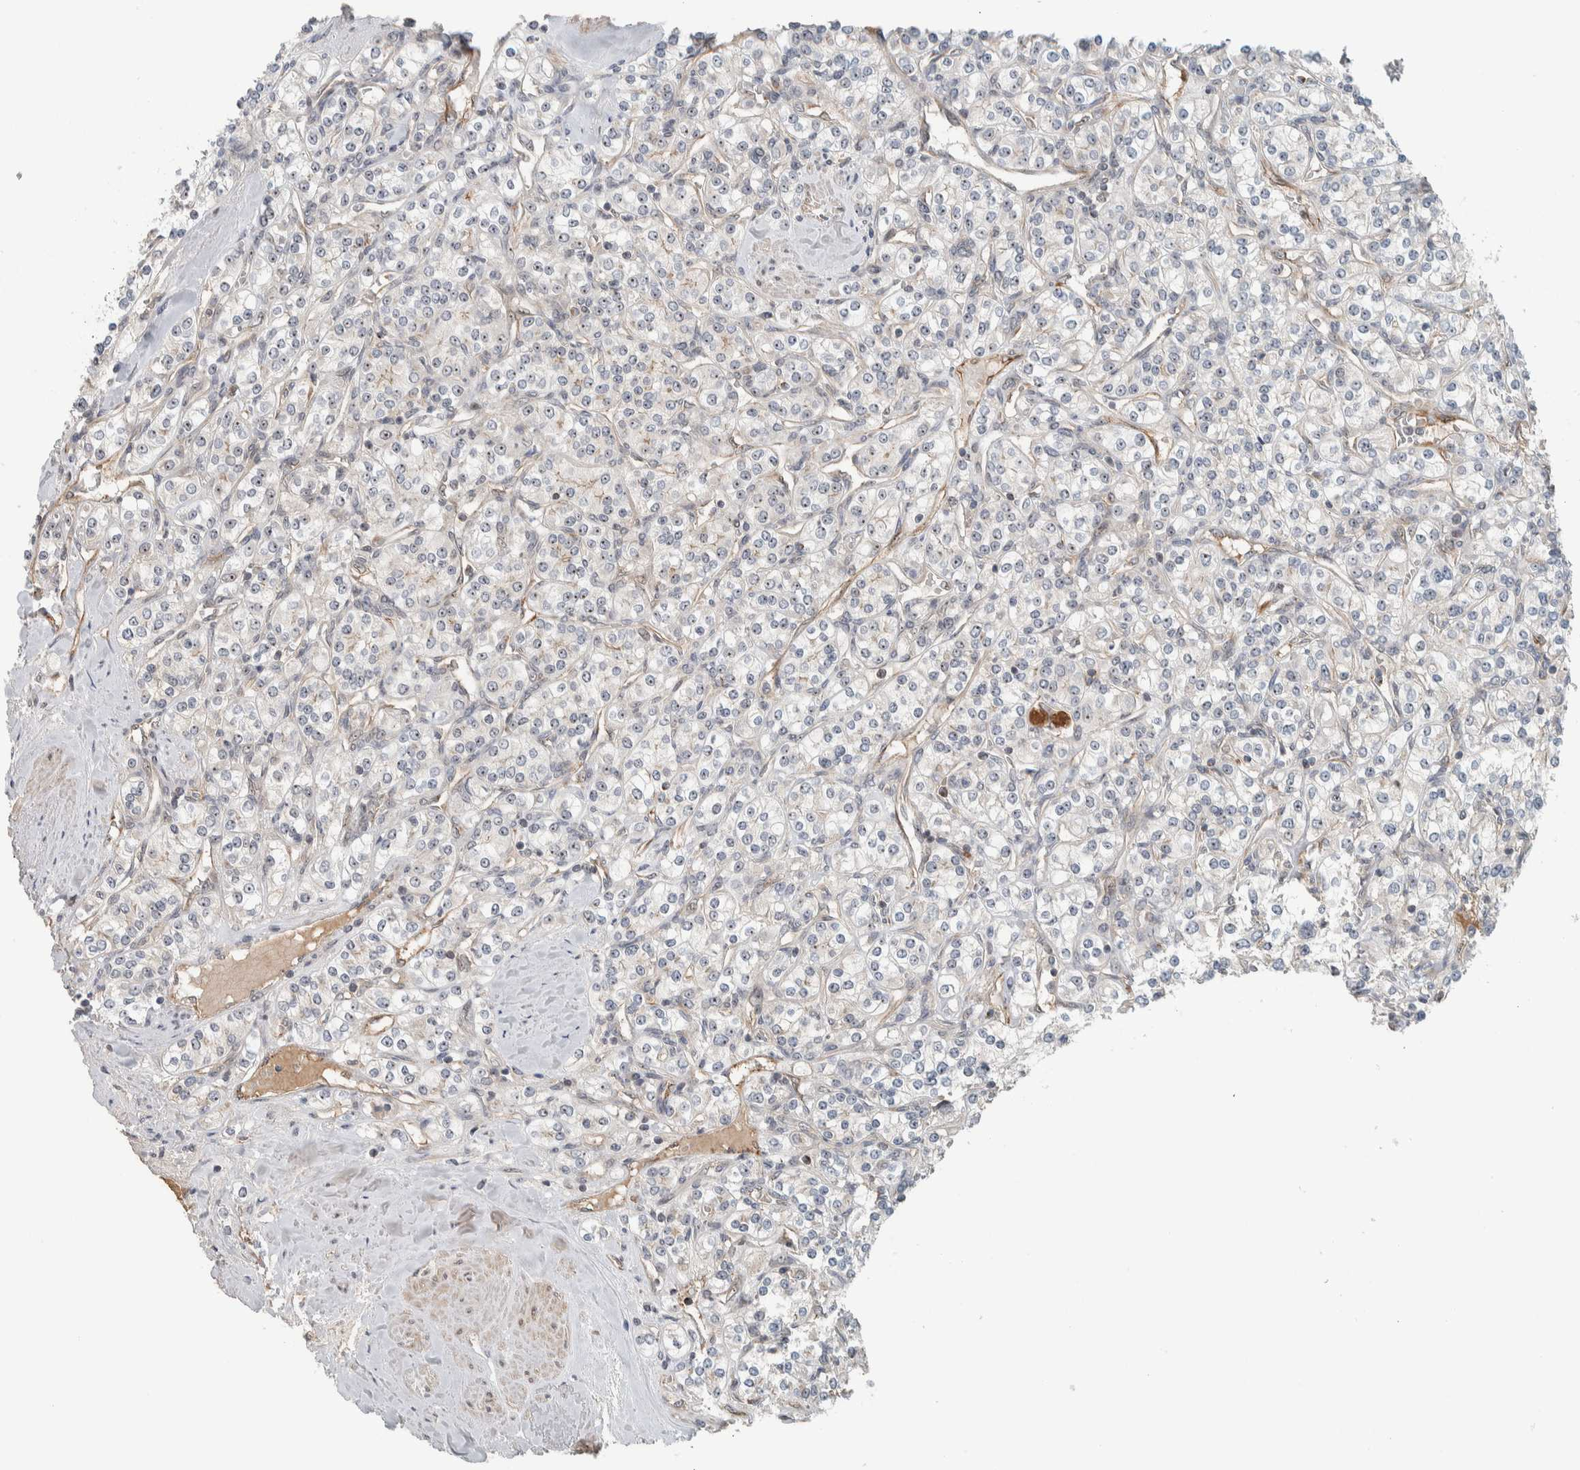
{"staining": {"intensity": "weak", "quantity": "<25%", "location": "cytoplasmic/membranous,nuclear"}, "tissue": "renal cancer", "cell_type": "Tumor cells", "image_type": "cancer", "snomed": [{"axis": "morphology", "description": "Adenocarcinoma, NOS"}, {"axis": "topography", "description": "Kidney"}], "caption": "Tumor cells are negative for brown protein staining in adenocarcinoma (renal).", "gene": "ZFP91", "patient": {"sex": "male", "age": 68}}